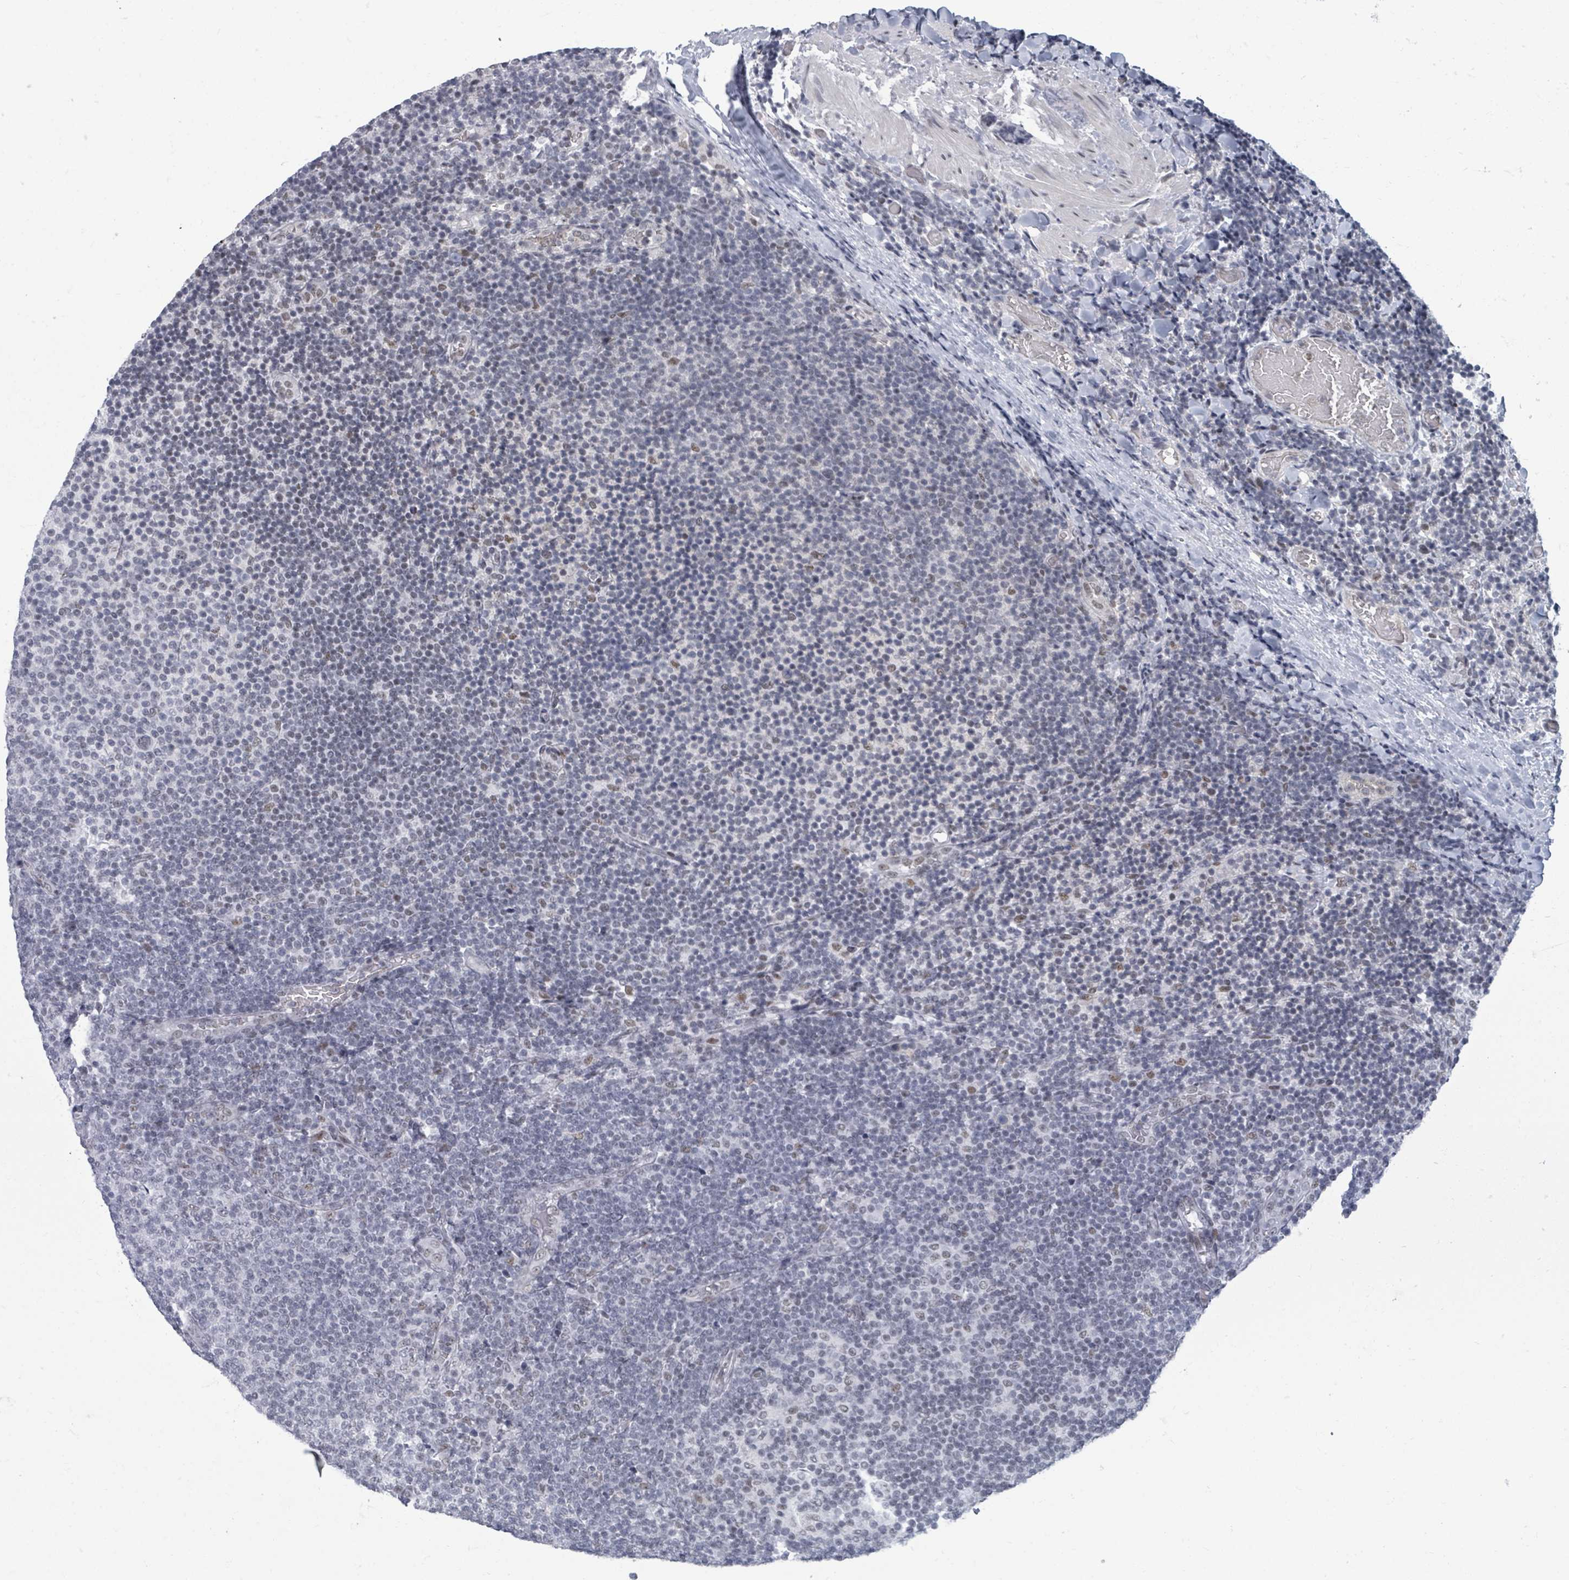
{"staining": {"intensity": "negative", "quantity": "none", "location": "none"}, "tissue": "lymphoma", "cell_type": "Tumor cells", "image_type": "cancer", "snomed": [{"axis": "morphology", "description": "Malignant lymphoma, non-Hodgkin's type, Low grade"}, {"axis": "topography", "description": "Lymph node"}], "caption": "Malignant lymphoma, non-Hodgkin's type (low-grade) stained for a protein using immunohistochemistry reveals no positivity tumor cells.", "gene": "ERCC5", "patient": {"sex": "male", "age": 66}}